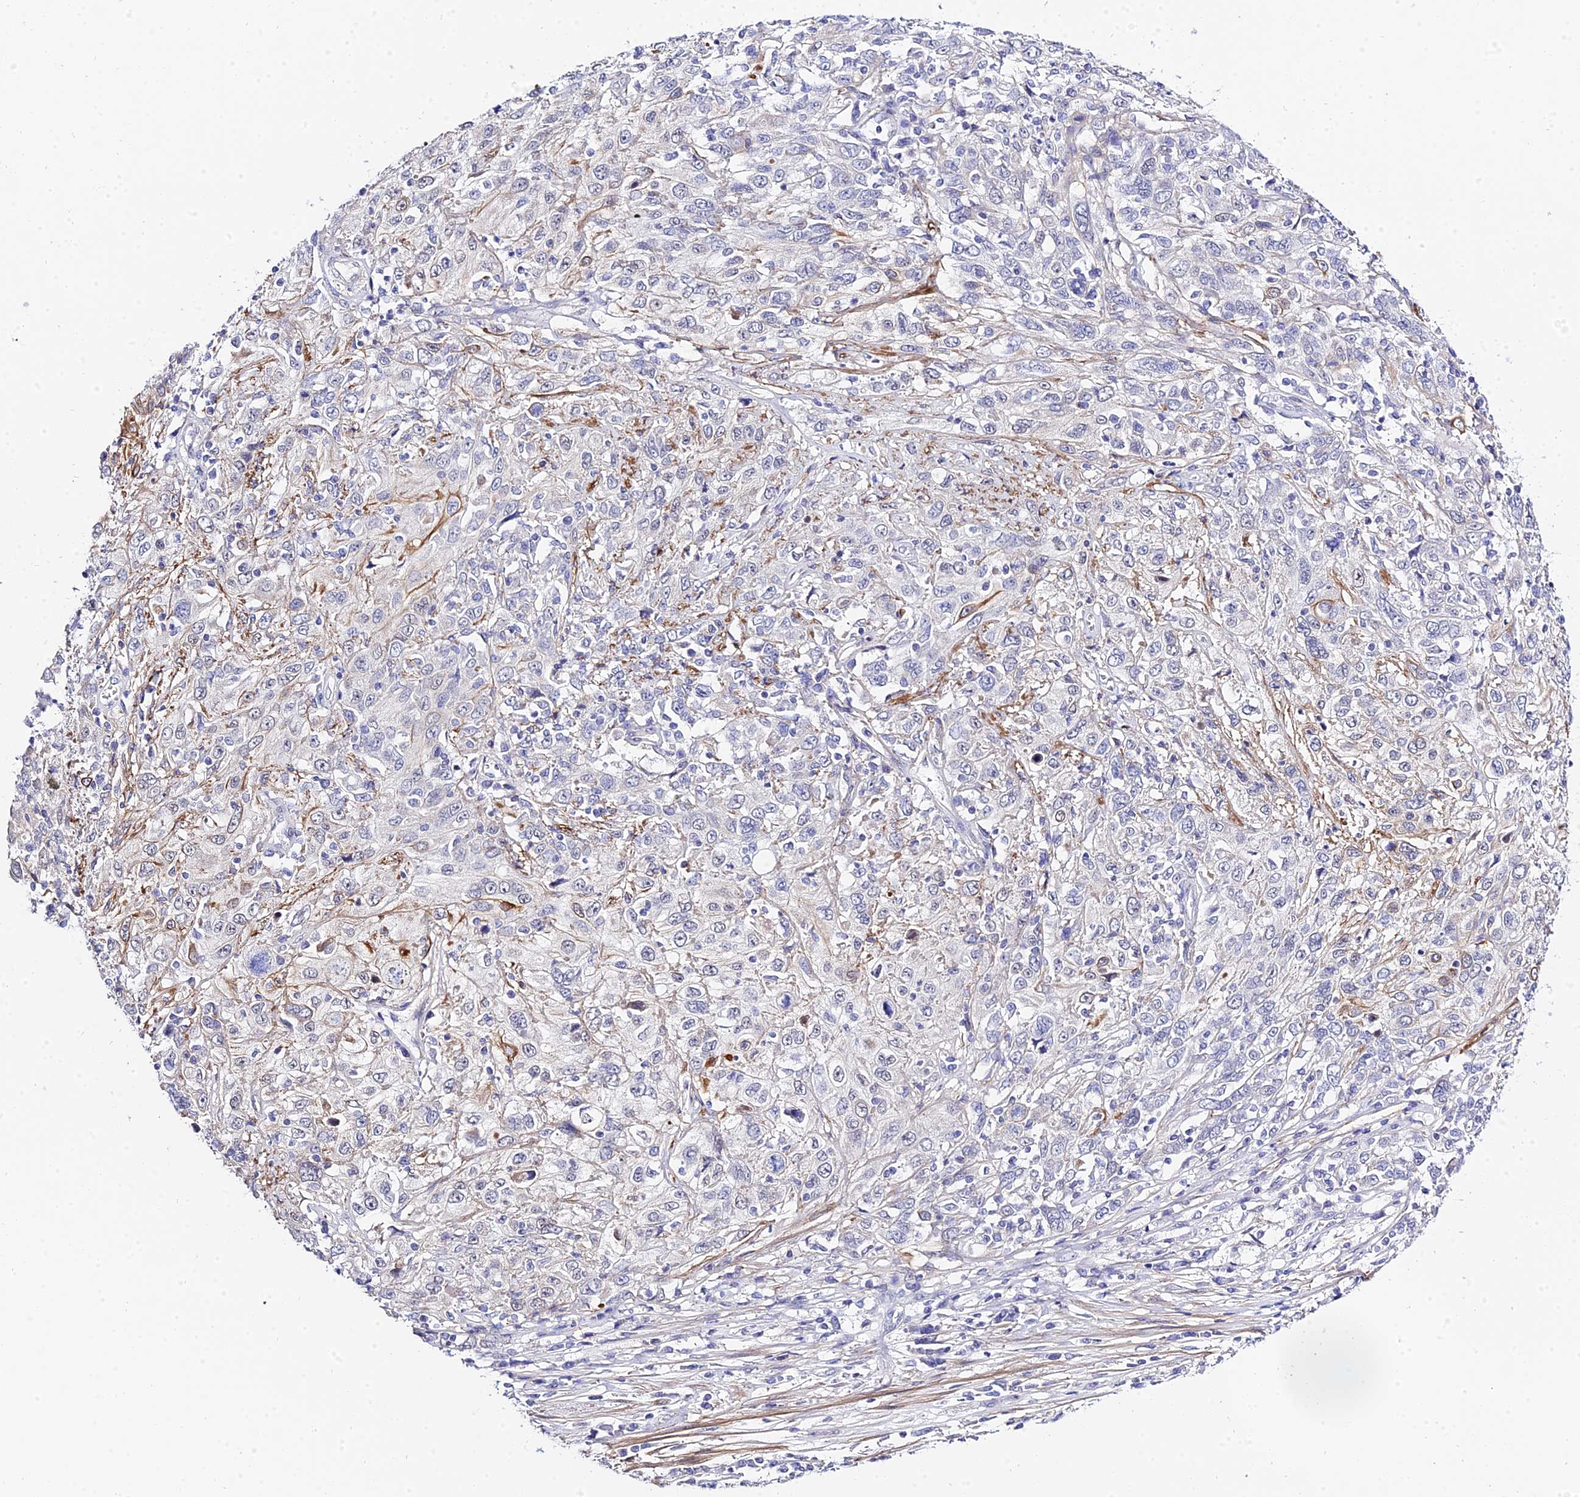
{"staining": {"intensity": "strong", "quantity": "<25%", "location": "cytoplasmic/membranous"}, "tissue": "cervical cancer", "cell_type": "Tumor cells", "image_type": "cancer", "snomed": [{"axis": "morphology", "description": "Squamous cell carcinoma, NOS"}, {"axis": "topography", "description": "Cervix"}], "caption": "Strong cytoplasmic/membranous positivity is identified in approximately <25% of tumor cells in cervical cancer (squamous cell carcinoma). The protein of interest is shown in brown color, while the nuclei are stained blue.", "gene": "ZNF628", "patient": {"sex": "female", "age": 46}}